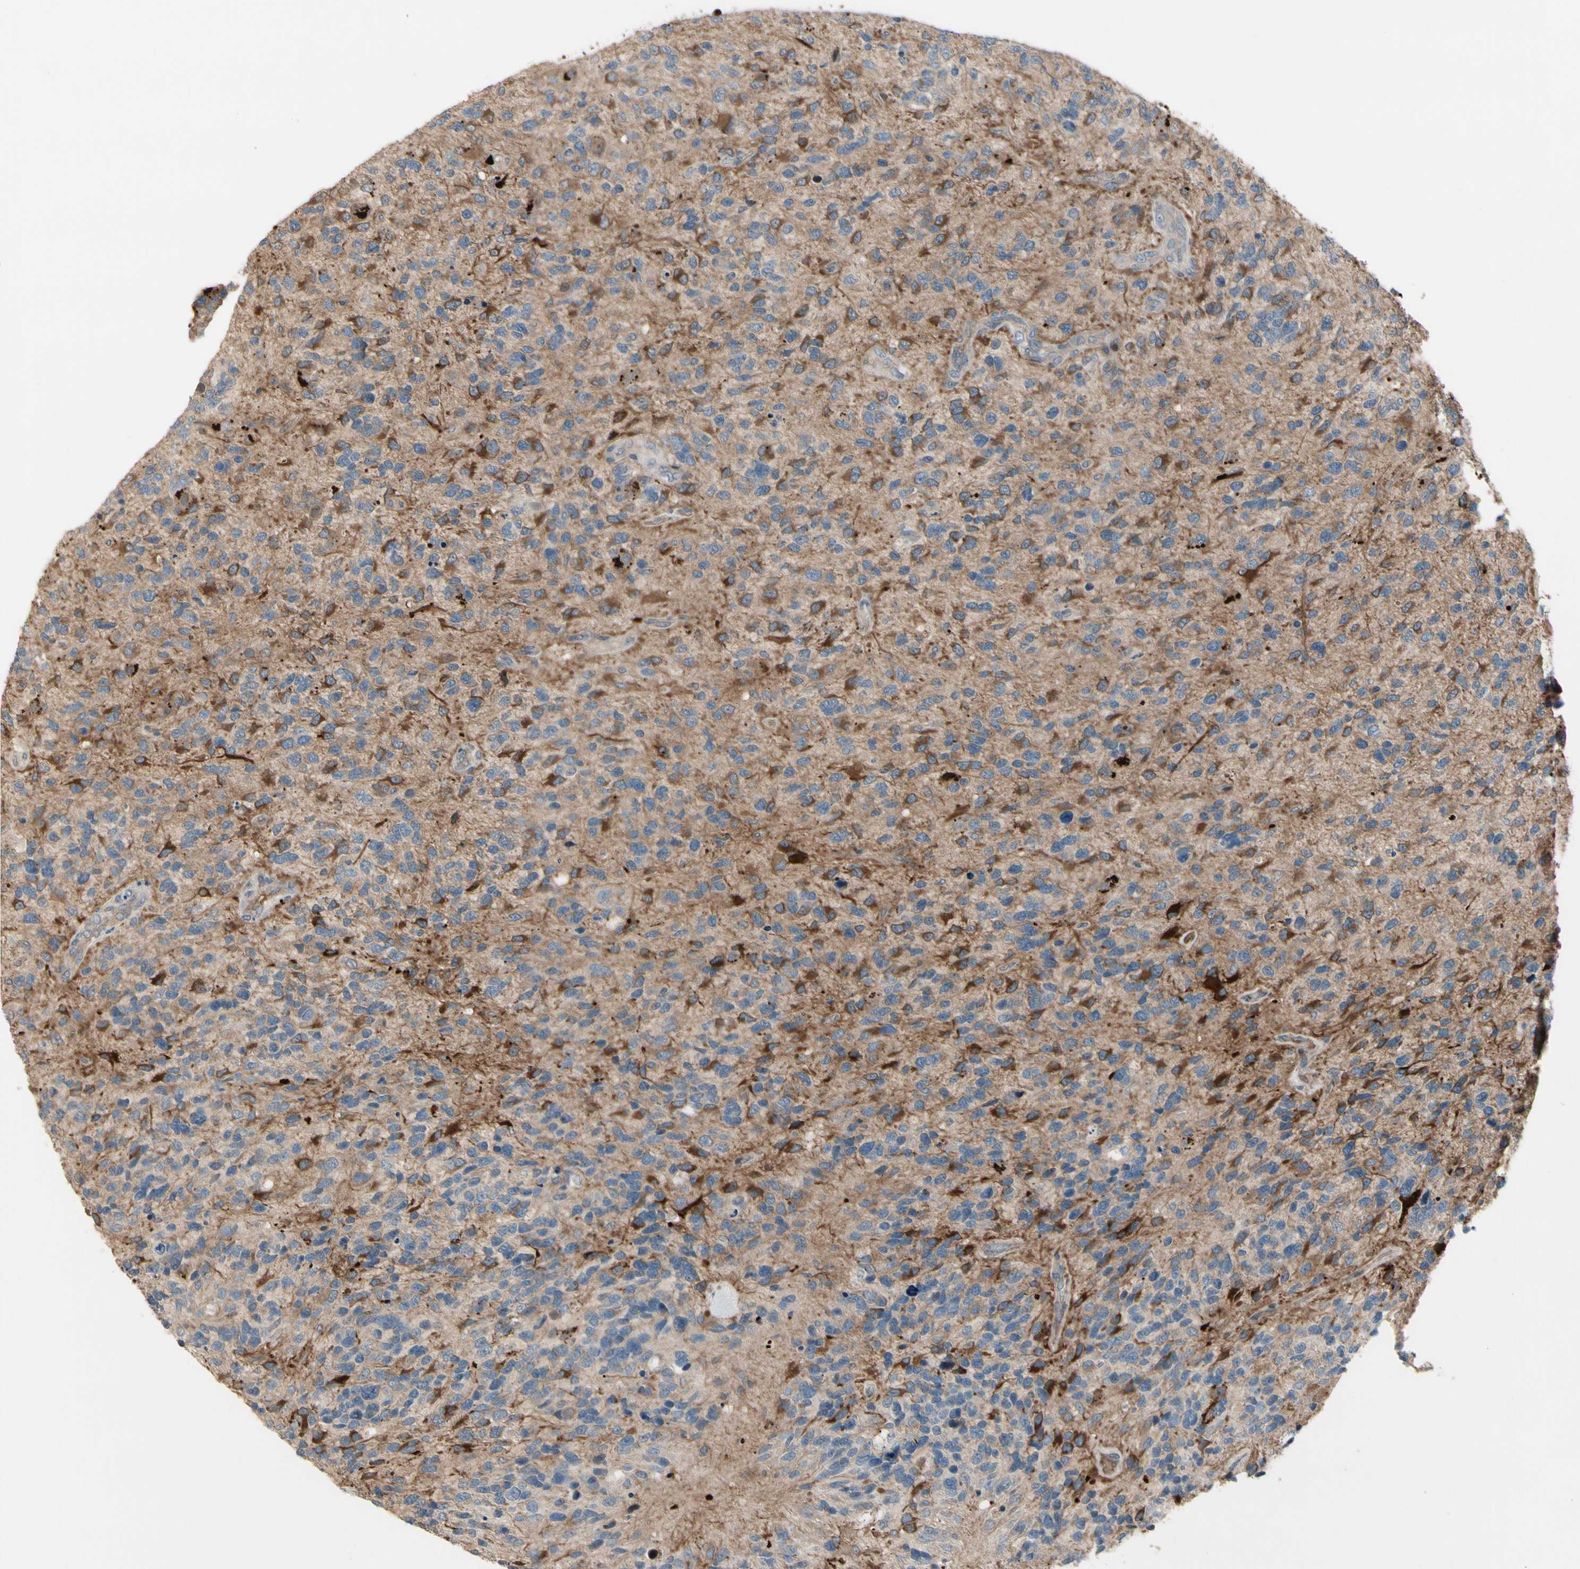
{"staining": {"intensity": "moderate", "quantity": "<25%", "location": "cytoplasmic/membranous"}, "tissue": "glioma", "cell_type": "Tumor cells", "image_type": "cancer", "snomed": [{"axis": "morphology", "description": "Glioma, malignant, High grade"}, {"axis": "topography", "description": "Brain"}], "caption": "A micrograph of human glioma stained for a protein demonstrates moderate cytoplasmic/membranous brown staining in tumor cells.", "gene": "SNX29", "patient": {"sex": "female", "age": 58}}